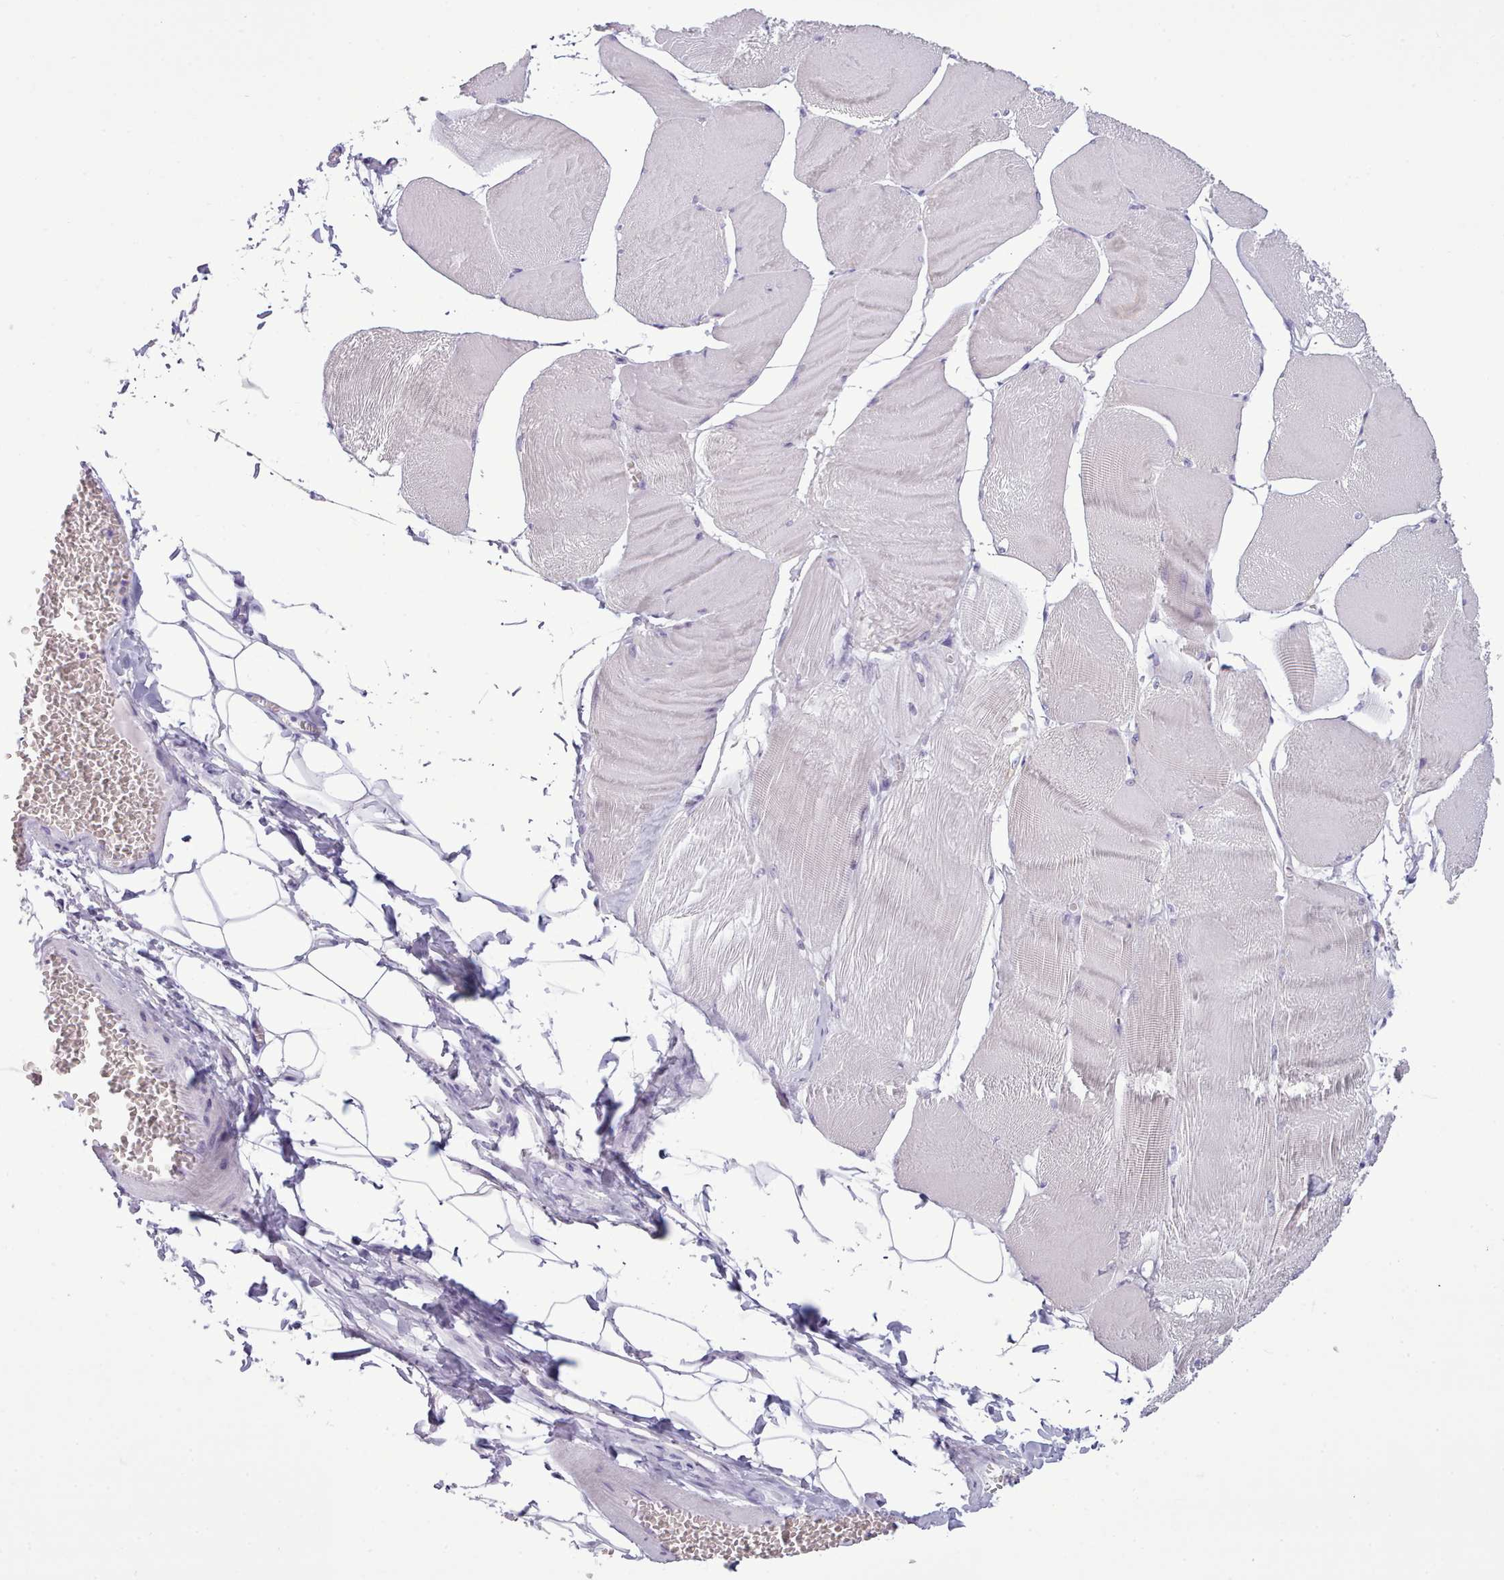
{"staining": {"intensity": "negative", "quantity": "none", "location": "none"}, "tissue": "skeletal muscle", "cell_type": "Myocytes", "image_type": "normal", "snomed": [{"axis": "morphology", "description": "Normal tissue, NOS"}, {"axis": "morphology", "description": "Basal cell carcinoma"}, {"axis": "topography", "description": "Skeletal muscle"}], "caption": "The immunohistochemistry (IHC) photomicrograph has no significant expression in myocytes of skeletal muscle. The staining is performed using DAB (3,3'-diaminobenzidine) brown chromogen with nuclei counter-stained in using hematoxylin.", "gene": "FBXO48", "patient": {"sex": "female", "age": 64}}